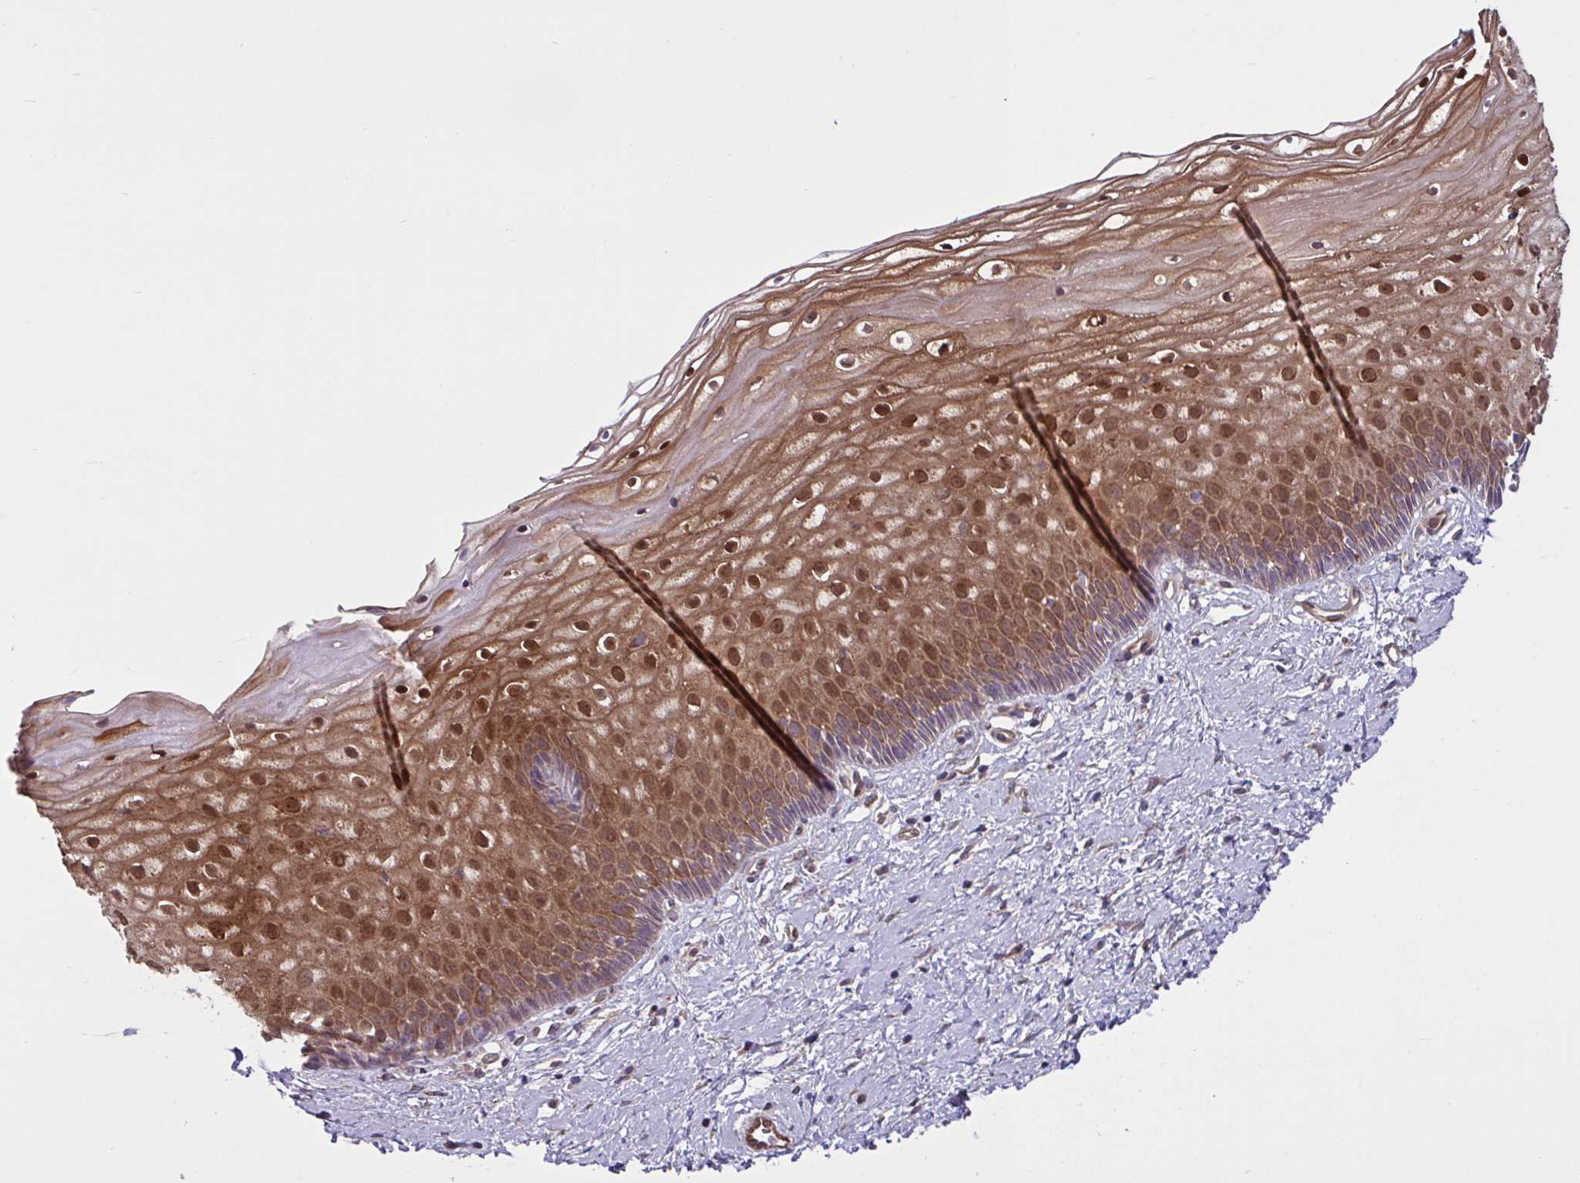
{"staining": {"intensity": "moderate", "quantity": ">75%", "location": "cytoplasmic/membranous,nuclear"}, "tissue": "cervix", "cell_type": "Squamous epithelial cells", "image_type": "normal", "snomed": [{"axis": "morphology", "description": "Normal tissue, NOS"}, {"axis": "topography", "description": "Cervix"}], "caption": "Approximately >75% of squamous epithelial cells in benign cervix demonstrate moderate cytoplasmic/membranous,nuclear protein positivity as visualized by brown immunohistochemical staining.", "gene": "GLTP", "patient": {"sex": "female", "age": 36}}